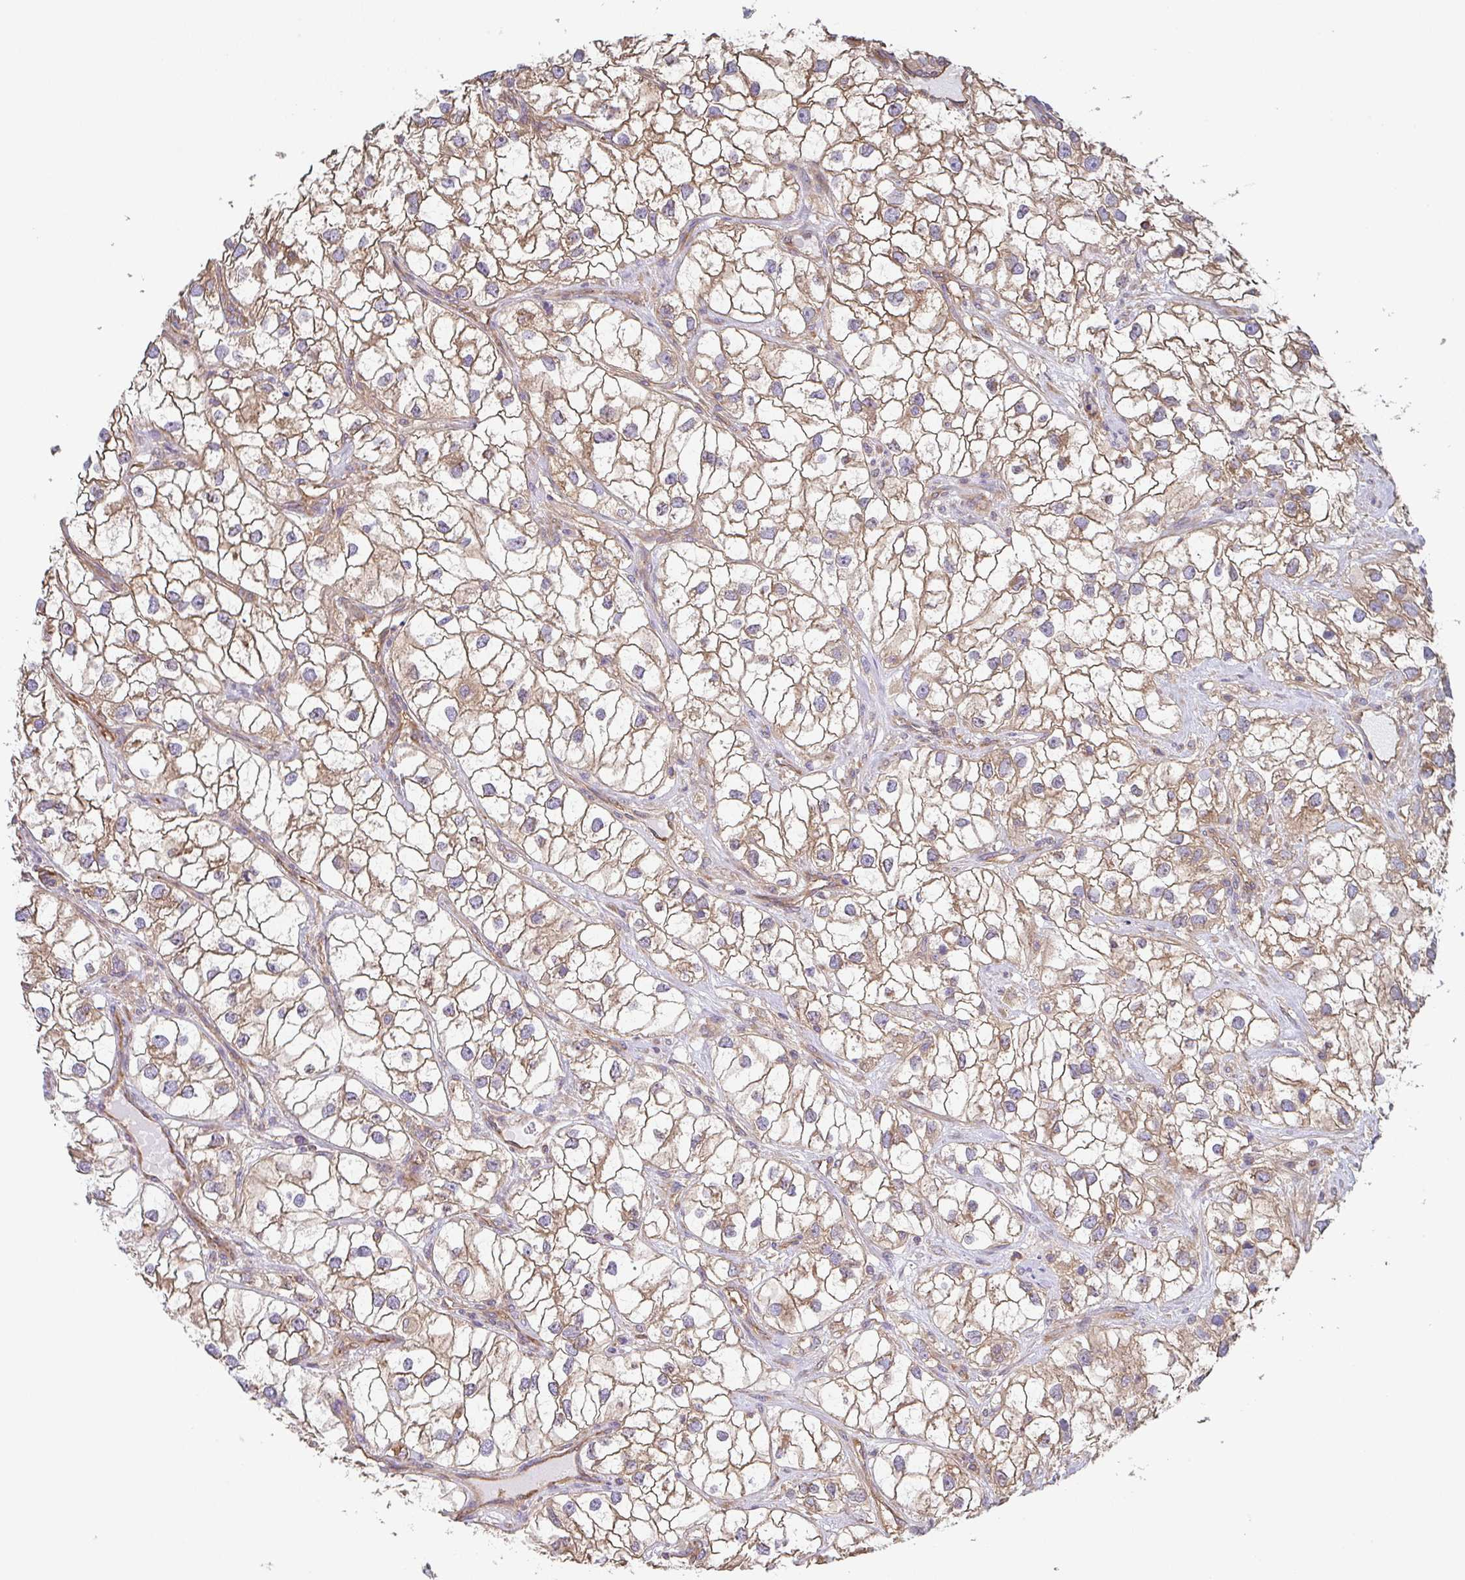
{"staining": {"intensity": "weak", "quantity": ">75%", "location": "cytoplasmic/membranous"}, "tissue": "renal cancer", "cell_type": "Tumor cells", "image_type": "cancer", "snomed": [{"axis": "morphology", "description": "Adenocarcinoma, NOS"}, {"axis": "topography", "description": "Kidney"}], "caption": "IHC (DAB) staining of renal adenocarcinoma shows weak cytoplasmic/membranous protein staining in about >75% of tumor cells.", "gene": "TMEM229A", "patient": {"sex": "male", "age": 59}}